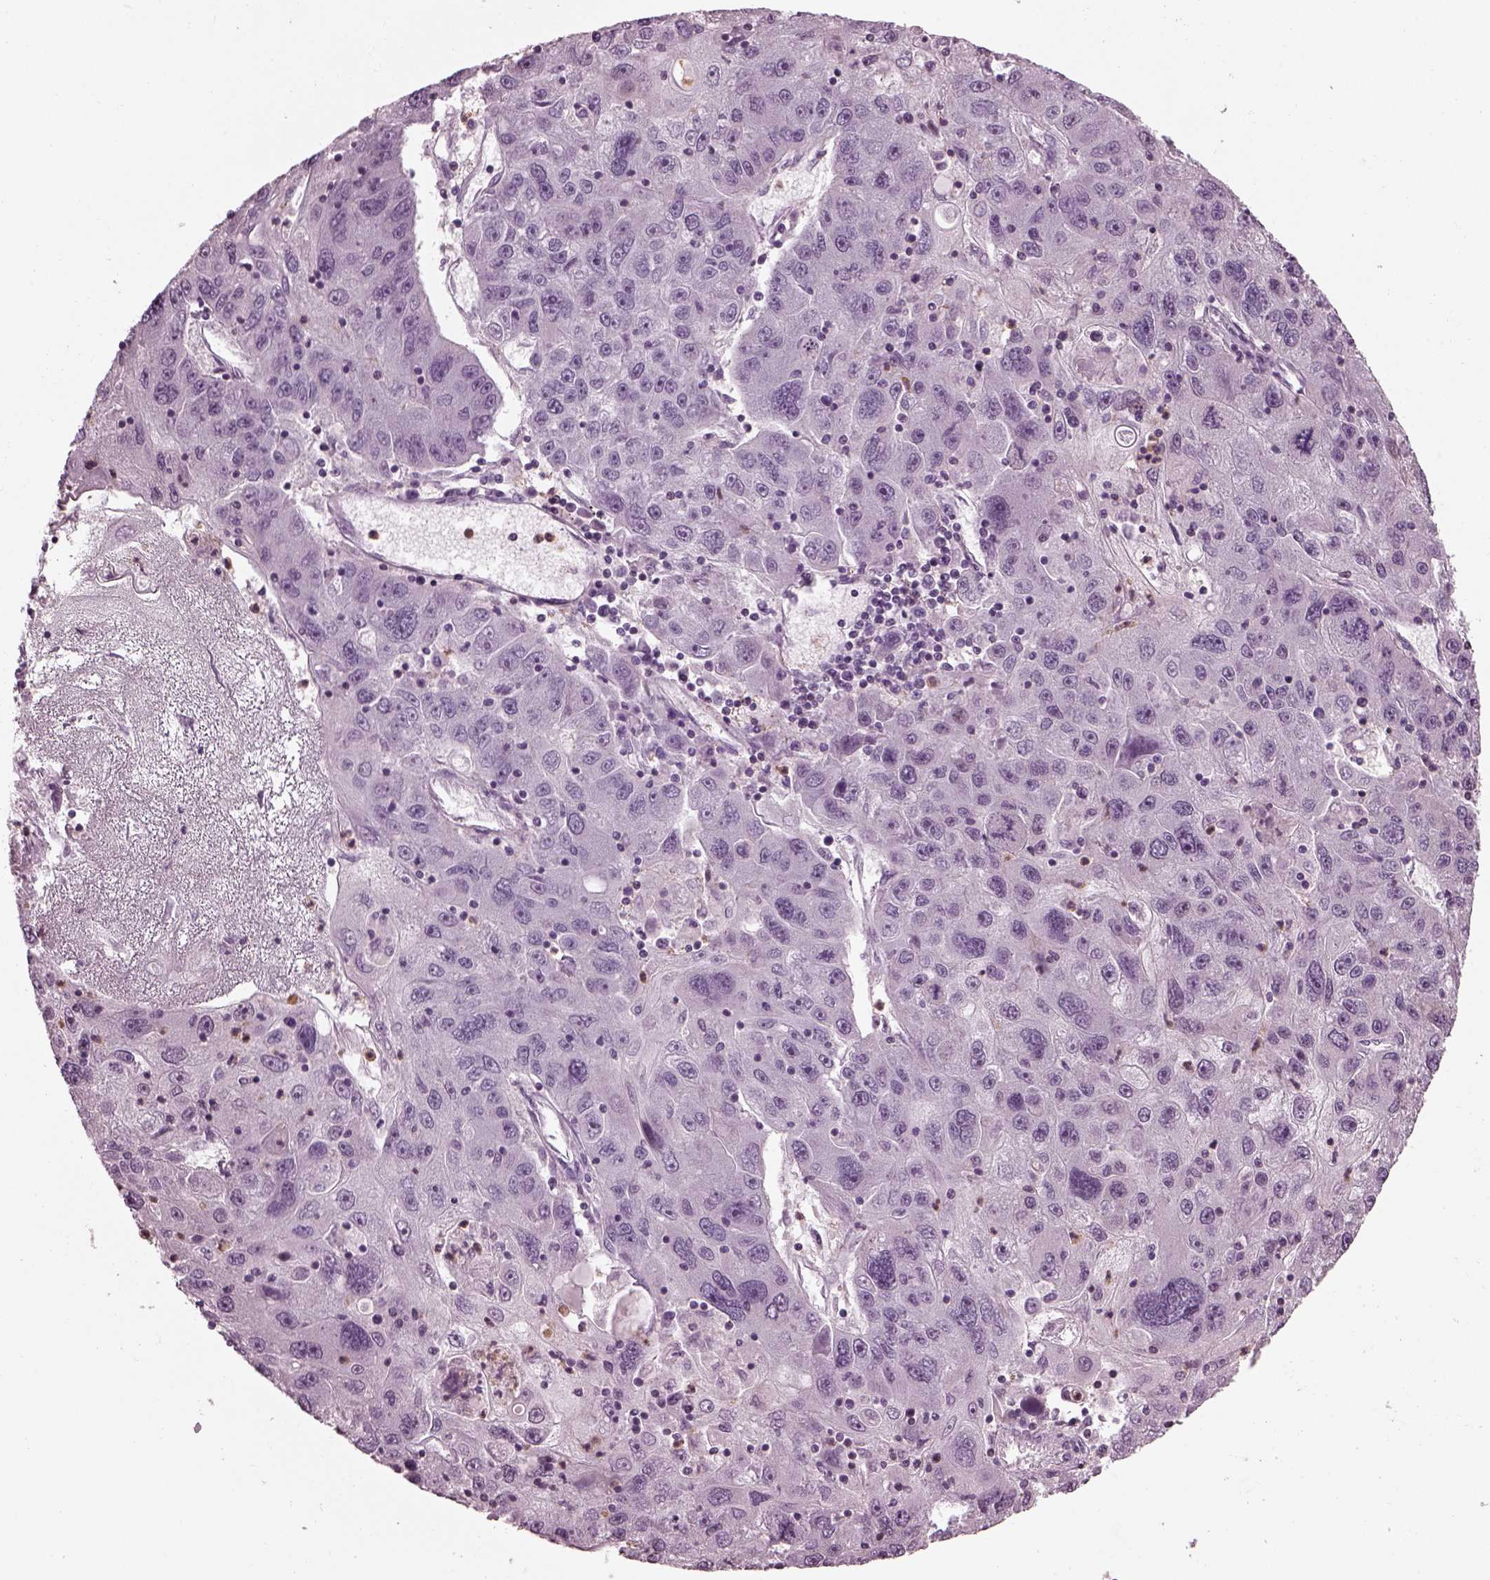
{"staining": {"intensity": "negative", "quantity": "none", "location": "none"}, "tissue": "stomach cancer", "cell_type": "Tumor cells", "image_type": "cancer", "snomed": [{"axis": "morphology", "description": "Adenocarcinoma, NOS"}, {"axis": "topography", "description": "Stomach"}], "caption": "A high-resolution image shows immunohistochemistry staining of stomach cancer (adenocarcinoma), which reveals no significant staining in tumor cells.", "gene": "BFSP1", "patient": {"sex": "male", "age": 56}}